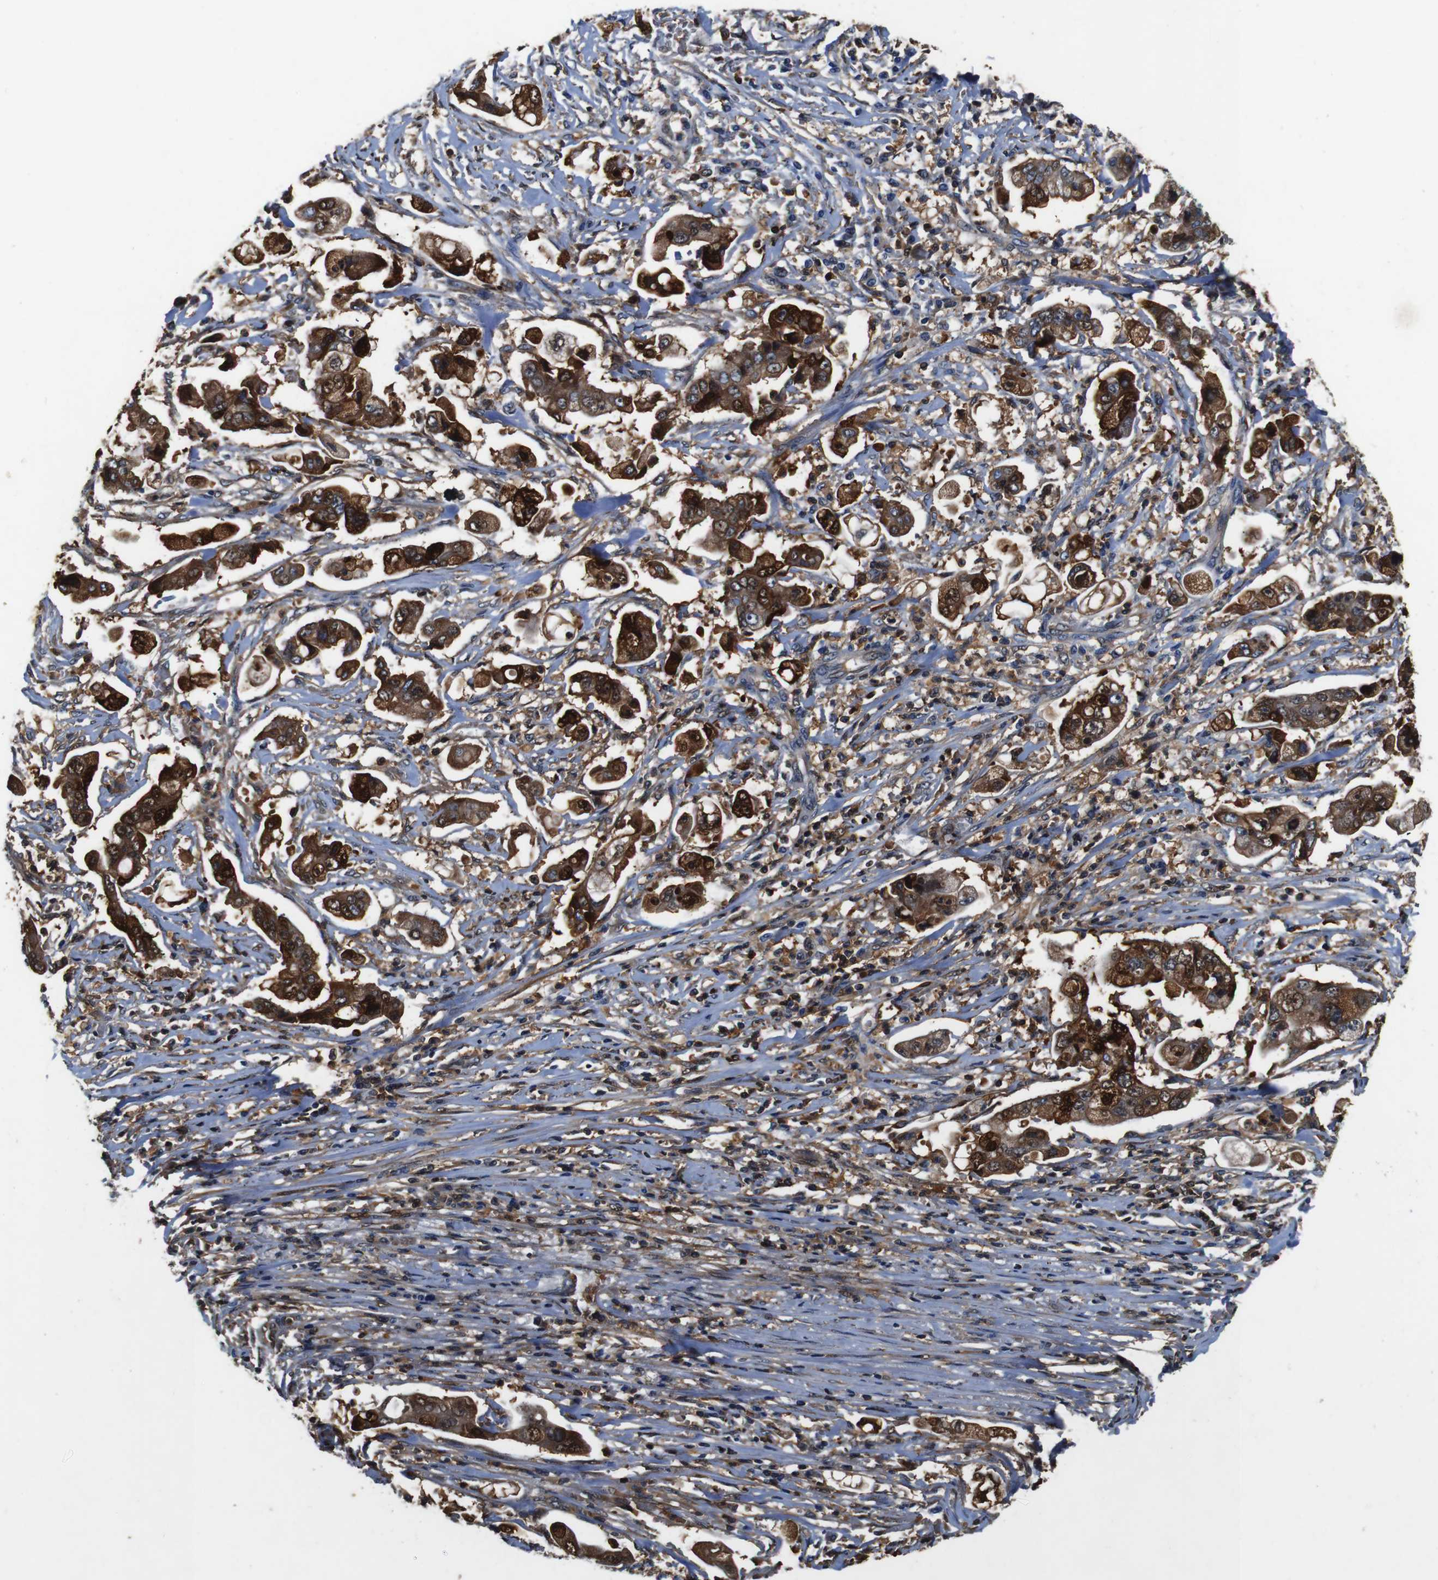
{"staining": {"intensity": "strong", "quantity": "25%-75%", "location": "cytoplasmic/membranous,nuclear"}, "tissue": "stomach cancer", "cell_type": "Tumor cells", "image_type": "cancer", "snomed": [{"axis": "morphology", "description": "Adenocarcinoma, NOS"}, {"axis": "topography", "description": "Stomach"}], "caption": "Immunohistochemical staining of stomach cancer (adenocarcinoma) displays high levels of strong cytoplasmic/membranous and nuclear expression in about 25%-75% of tumor cells. The protein of interest is stained brown, and the nuclei are stained in blue (DAB IHC with brightfield microscopy, high magnification).", "gene": "ANXA1", "patient": {"sex": "male", "age": 62}}